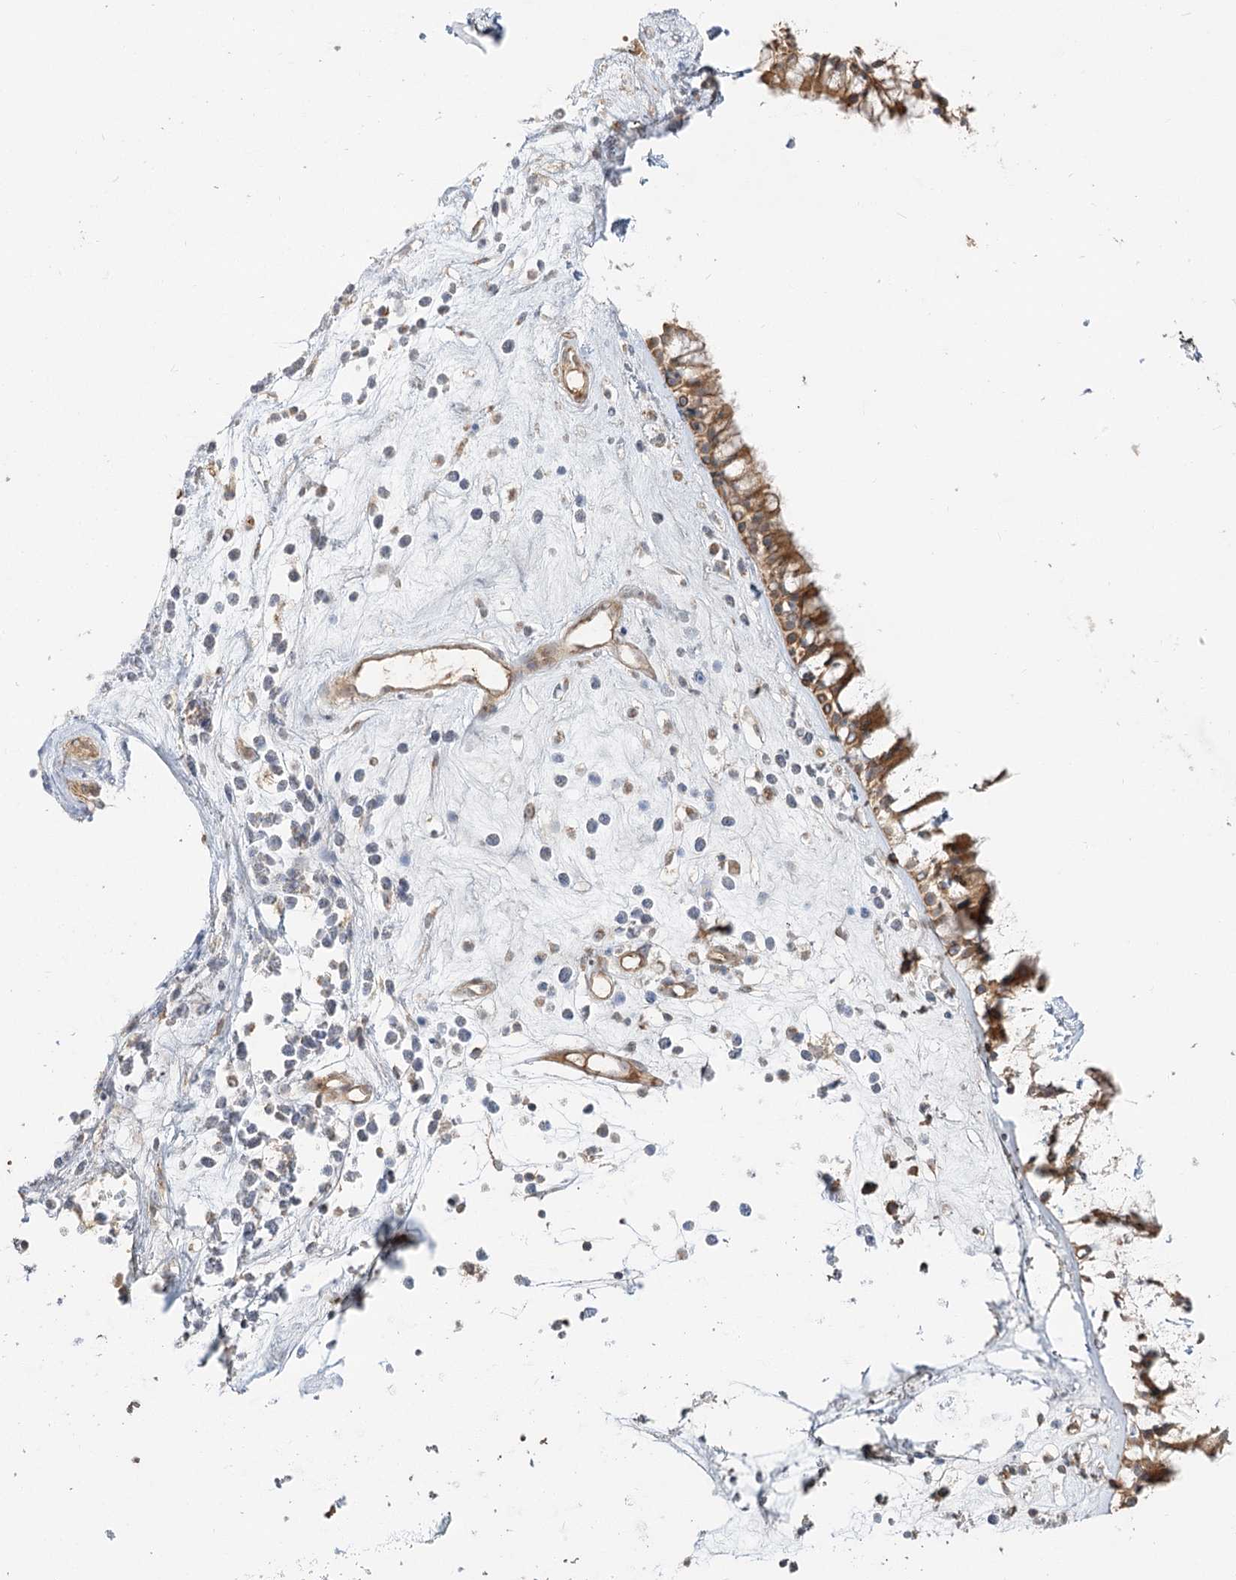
{"staining": {"intensity": "moderate", "quantity": ">75%", "location": "cytoplasmic/membranous"}, "tissue": "nasopharynx", "cell_type": "Respiratory epithelial cells", "image_type": "normal", "snomed": [{"axis": "morphology", "description": "Normal tissue, NOS"}, {"axis": "morphology", "description": "Inflammation, NOS"}, {"axis": "topography", "description": "Nasopharynx"}], "caption": "Approximately >75% of respiratory epithelial cells in normal human nasopharynx reveal moderate cytoplasmic/membranous protein staining as visualized by brown immunohistochemical staining.", "gene": "GUCY2C", "patient": {"sex": "male", "age": 29}}